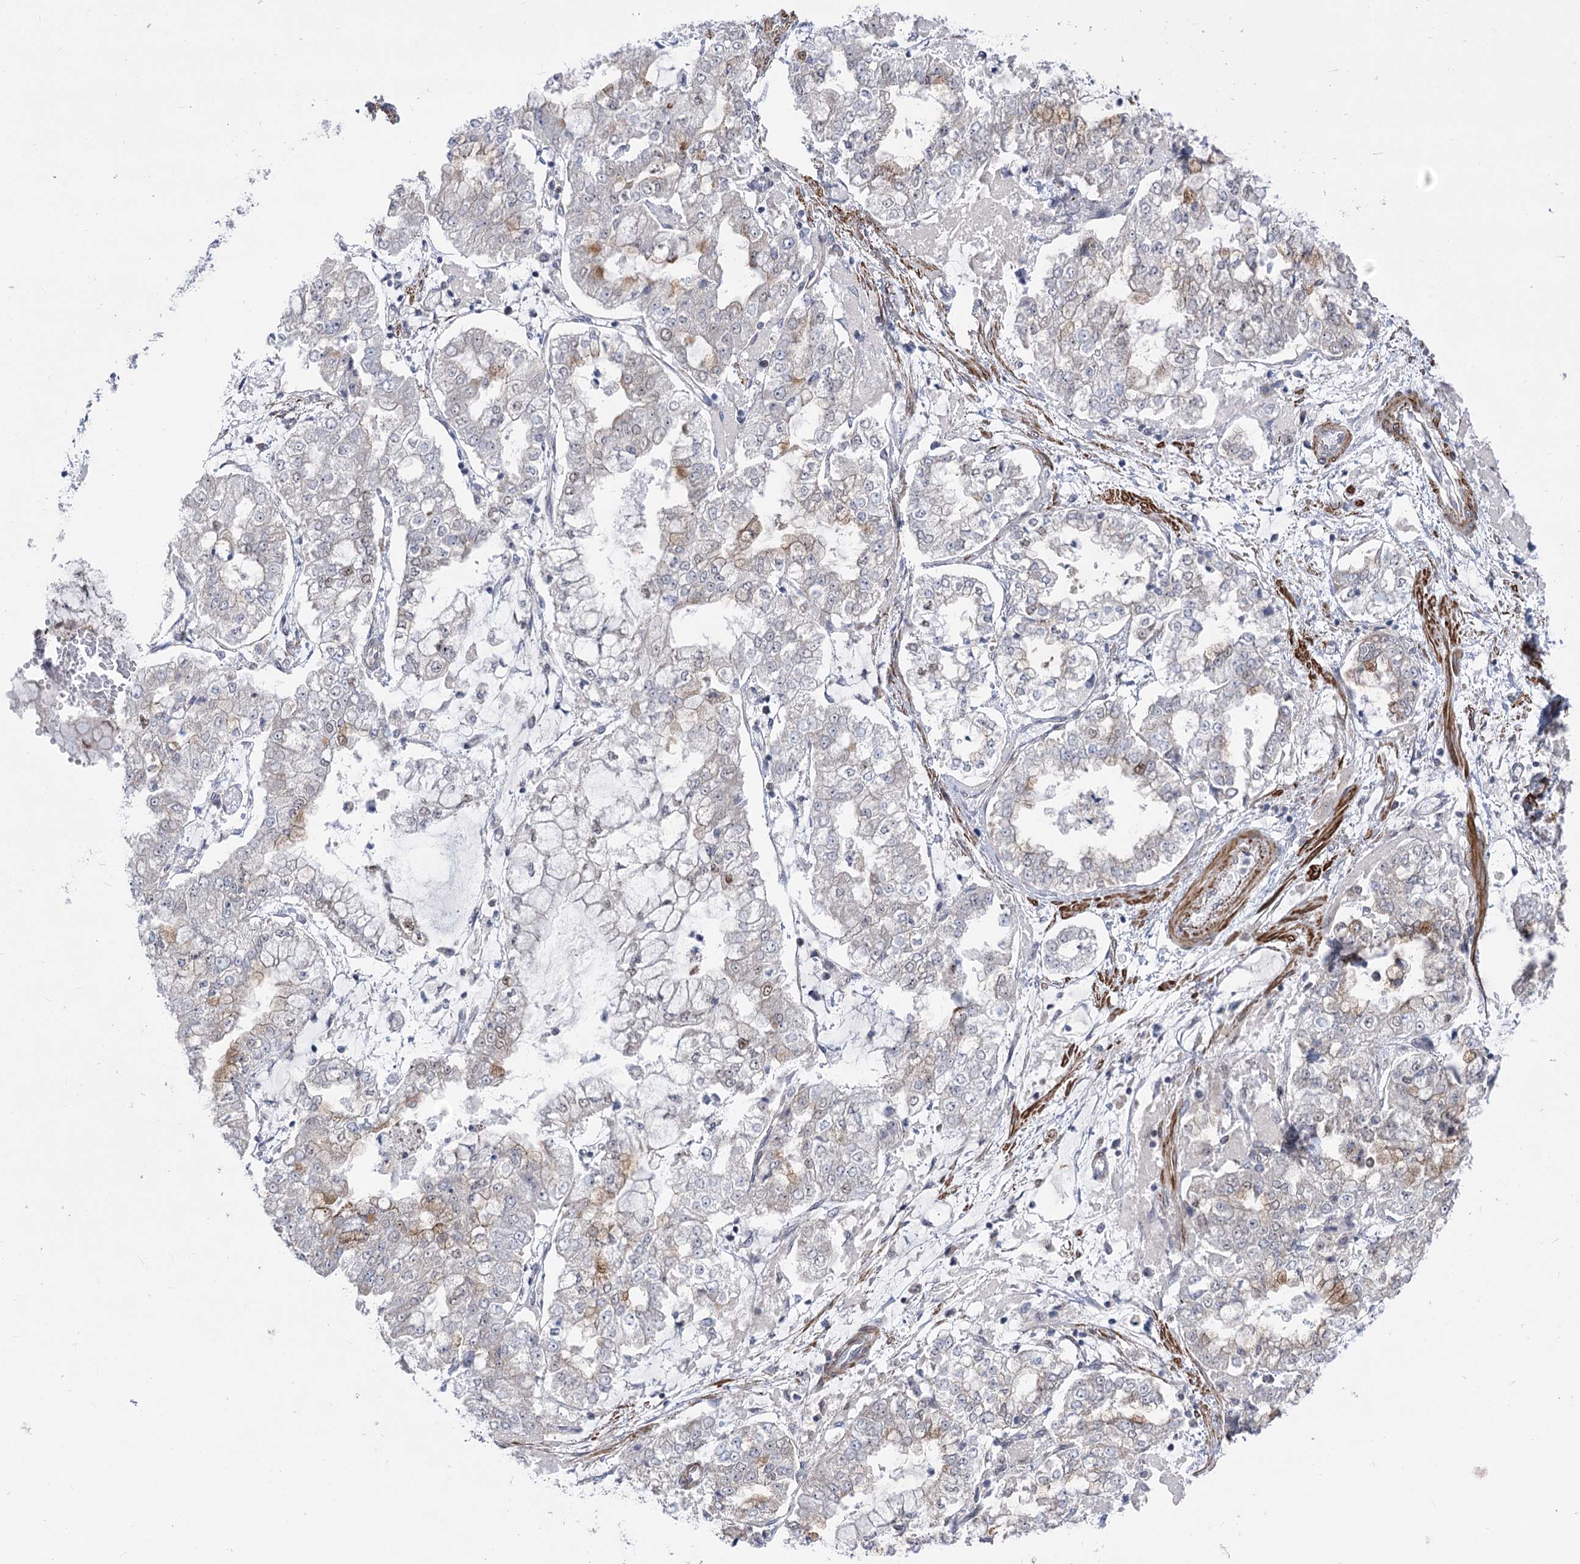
{"staining": {"intensity": "weak", "quantity": "<25%", "location": "cytoplasmic/membranous,nuclear"}, "tissue": "stomach cancer", "cell_type": "Tumor cells", "image_type": "cancer", "snomed": [{"axis": "morphology", "description": "Adenocarcinoma, NOS"}, {"axis": "topography", "description": "Stomach"}], "caption": "IHC of stomach adenocarcinoma demonstrates no expression in tumor cells.", "gene": "ARSI", "patient": {"sex": "male", "age": 76}}